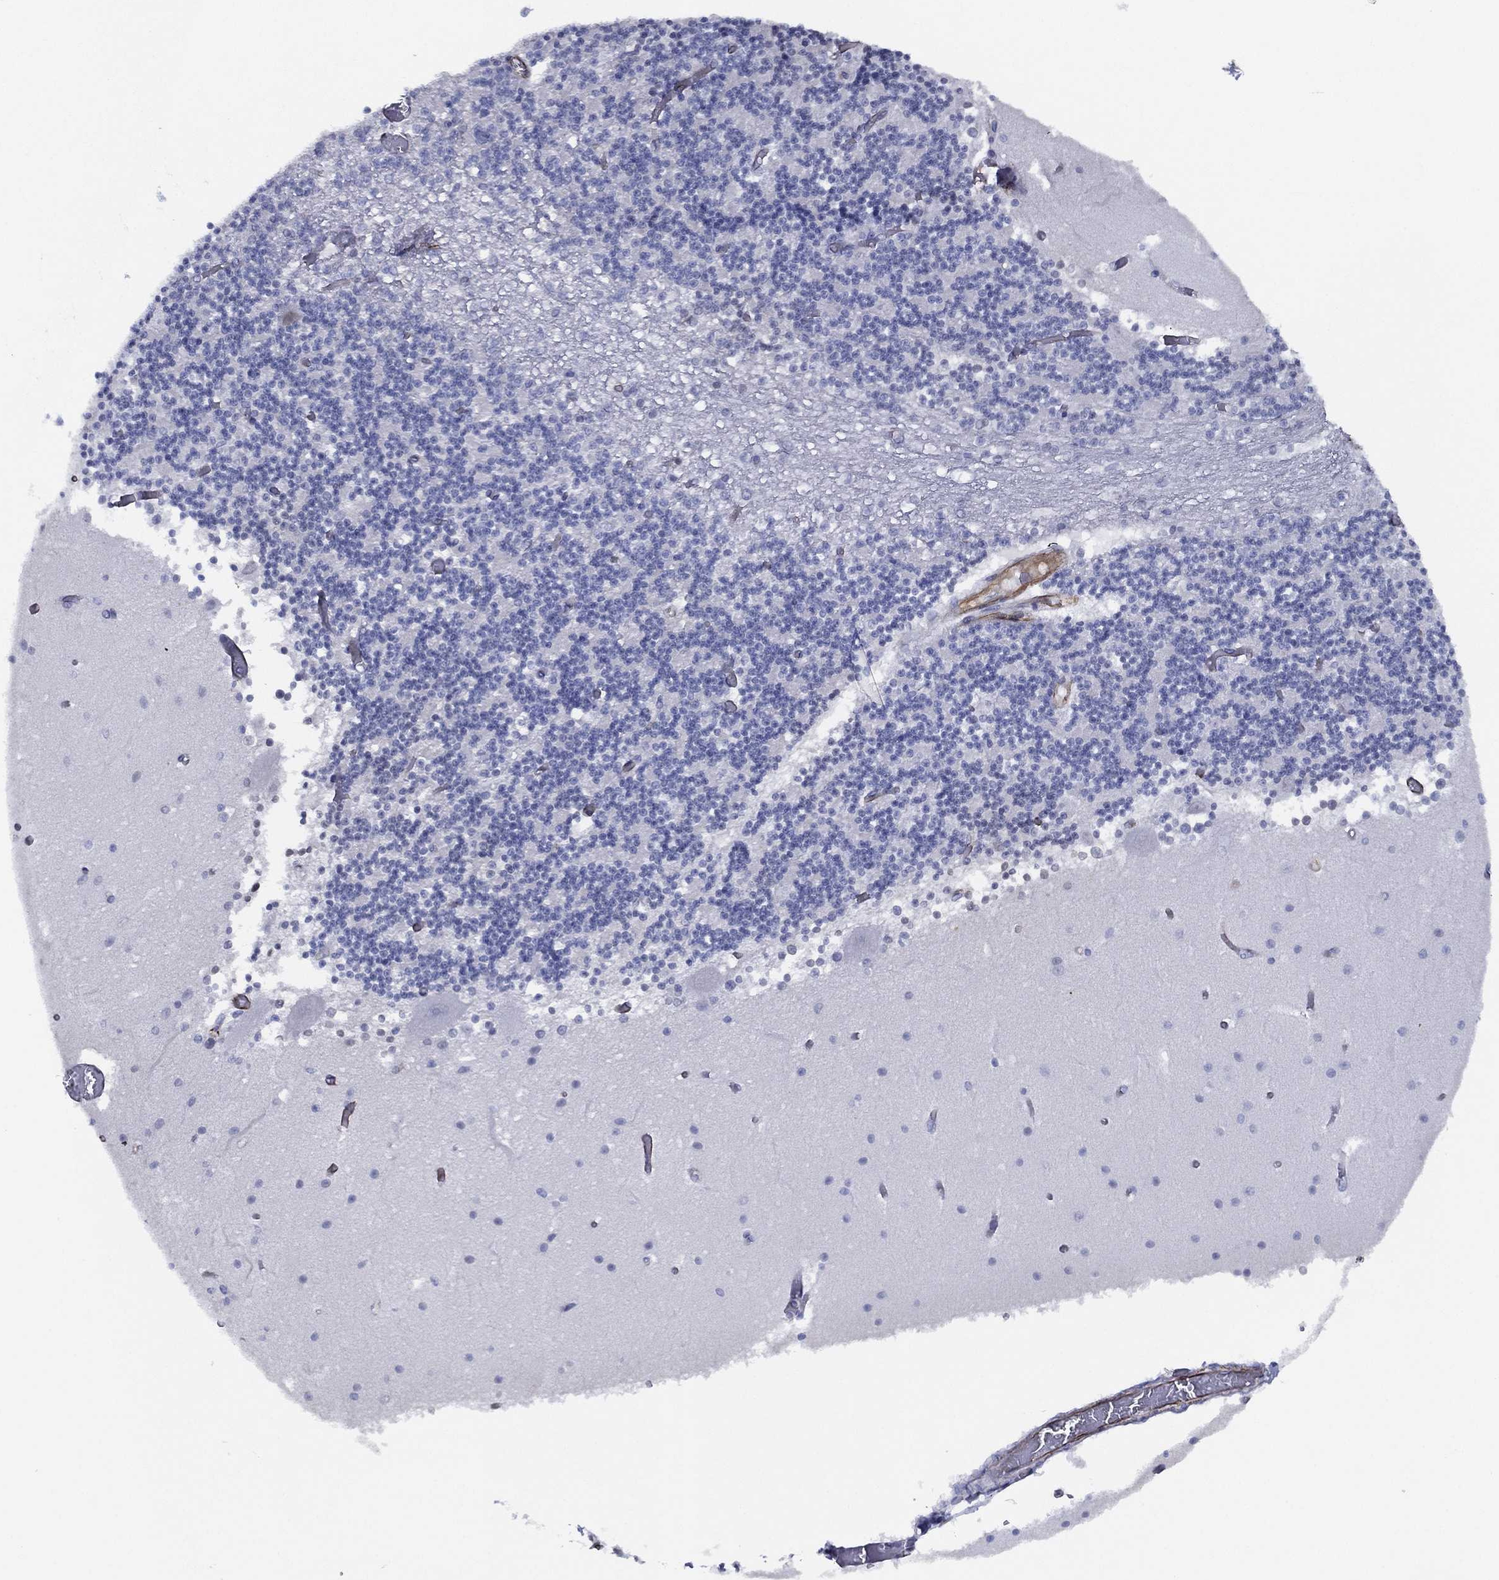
{"staining": {"intensity": "negative", "quantity": "none", "location": "none"}, "tissue": "cerebellum", "cell_type": "Cells in granular layer", "image_type": "normal", "snomed": [{"axis": "morphology", "description": "Normal tissue, NOS"}, {"axis": "topography", "description": "Cerebellum"}], "caption": "Micrograph shows no protein expression in cells in granular layer of benign cerebellum.", "gene": "MAS1", "patient": {"sex": "female", "age": 28}}